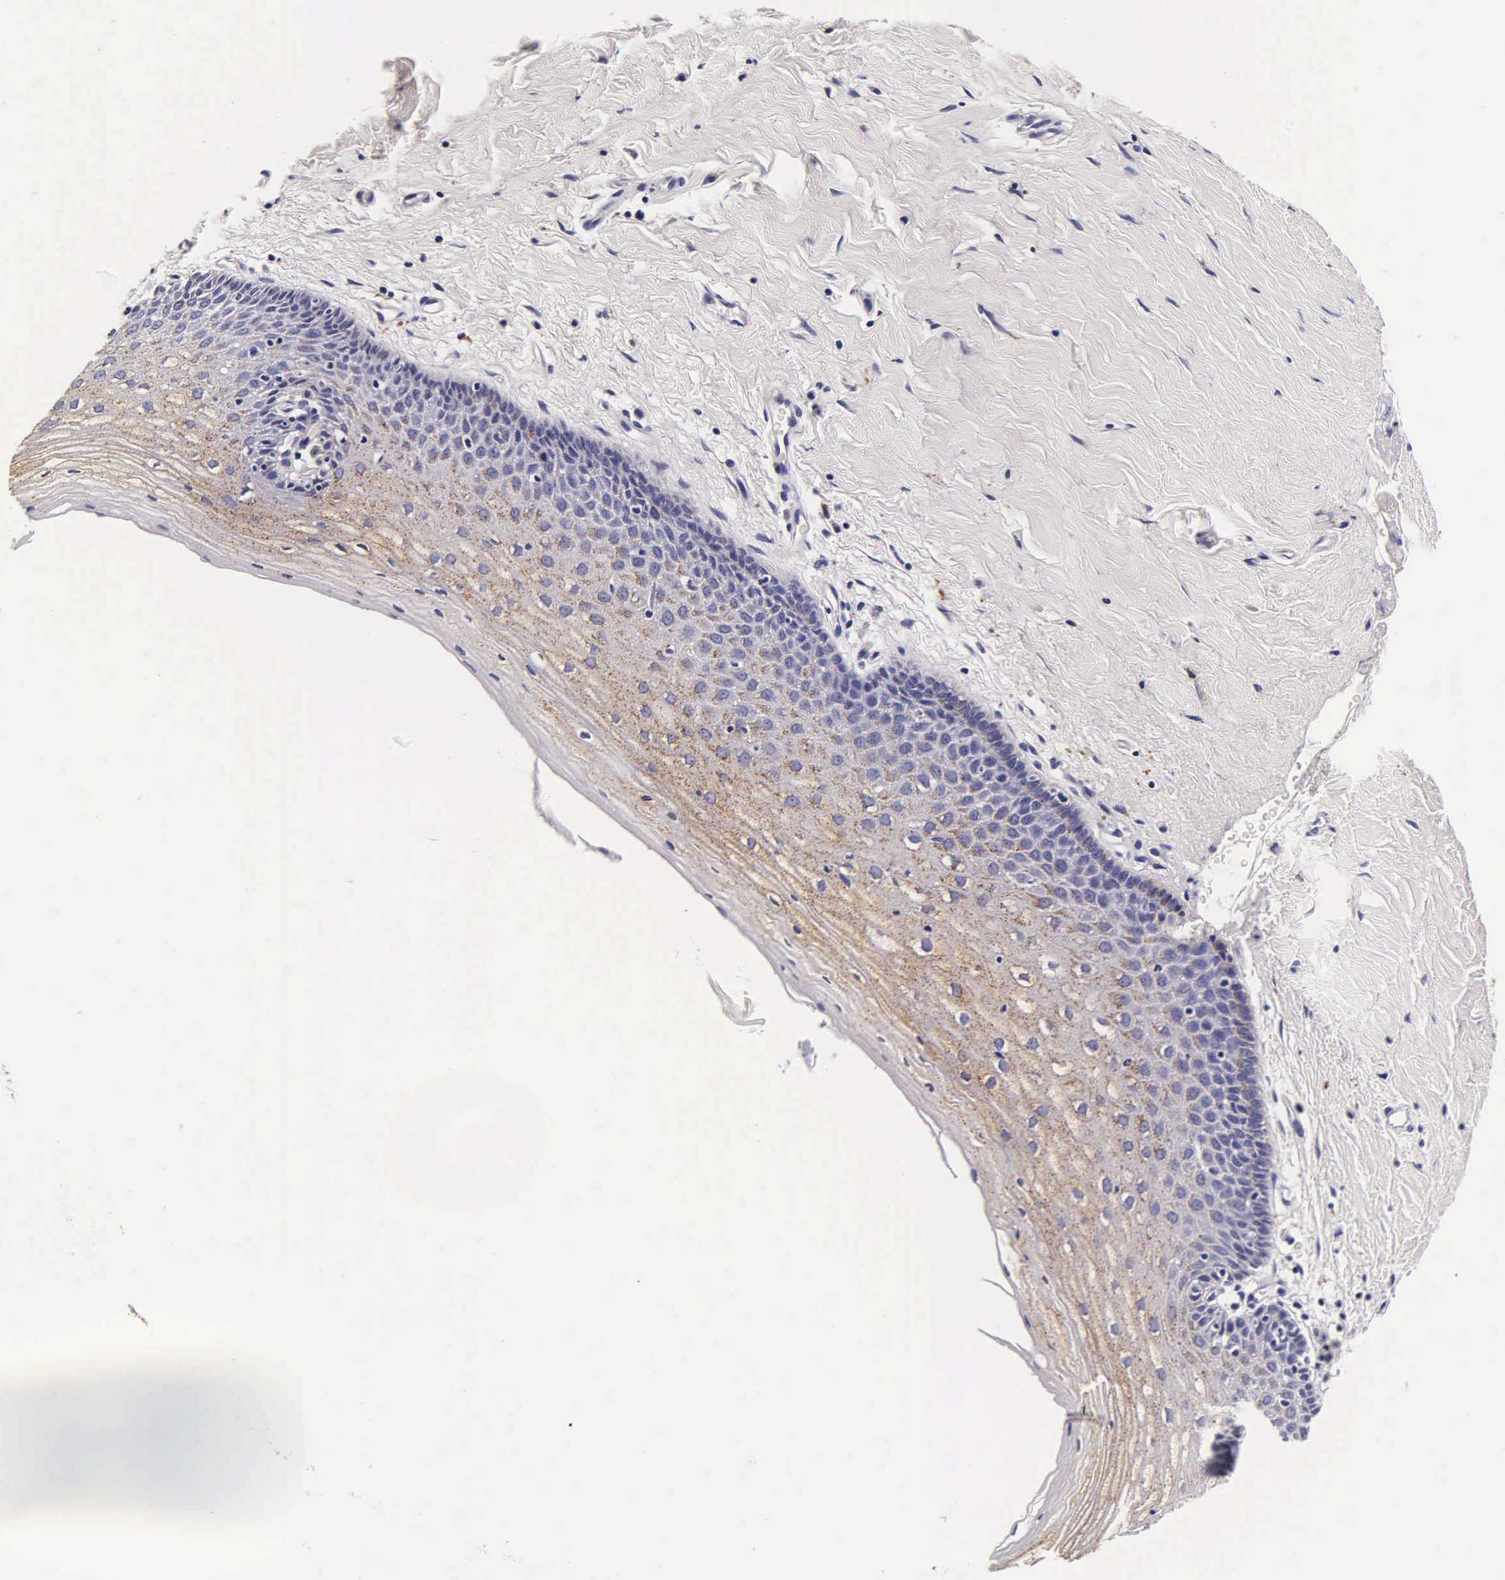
{"staining": {"intensity": "moderate", "quantity": "25%-75%", "location": "cytoplasmic/membranous"}, "tissue": "cervix", "cell_type": "Glandular cells", "image_type": "normal", "snomed": [{"axis": "morphology", "description": "Normal tissue, NOS"}, {"axis": "topography", "description": "Cervix"}], "caption": "Protein staining of normal cervix displays moderate cytoplasmic/membranous staining in about 25%-75% of glandular cells. Nuclei are stained in blue.", "gene": "CTSB", "patient": {"sex": "female", "age": 53}}